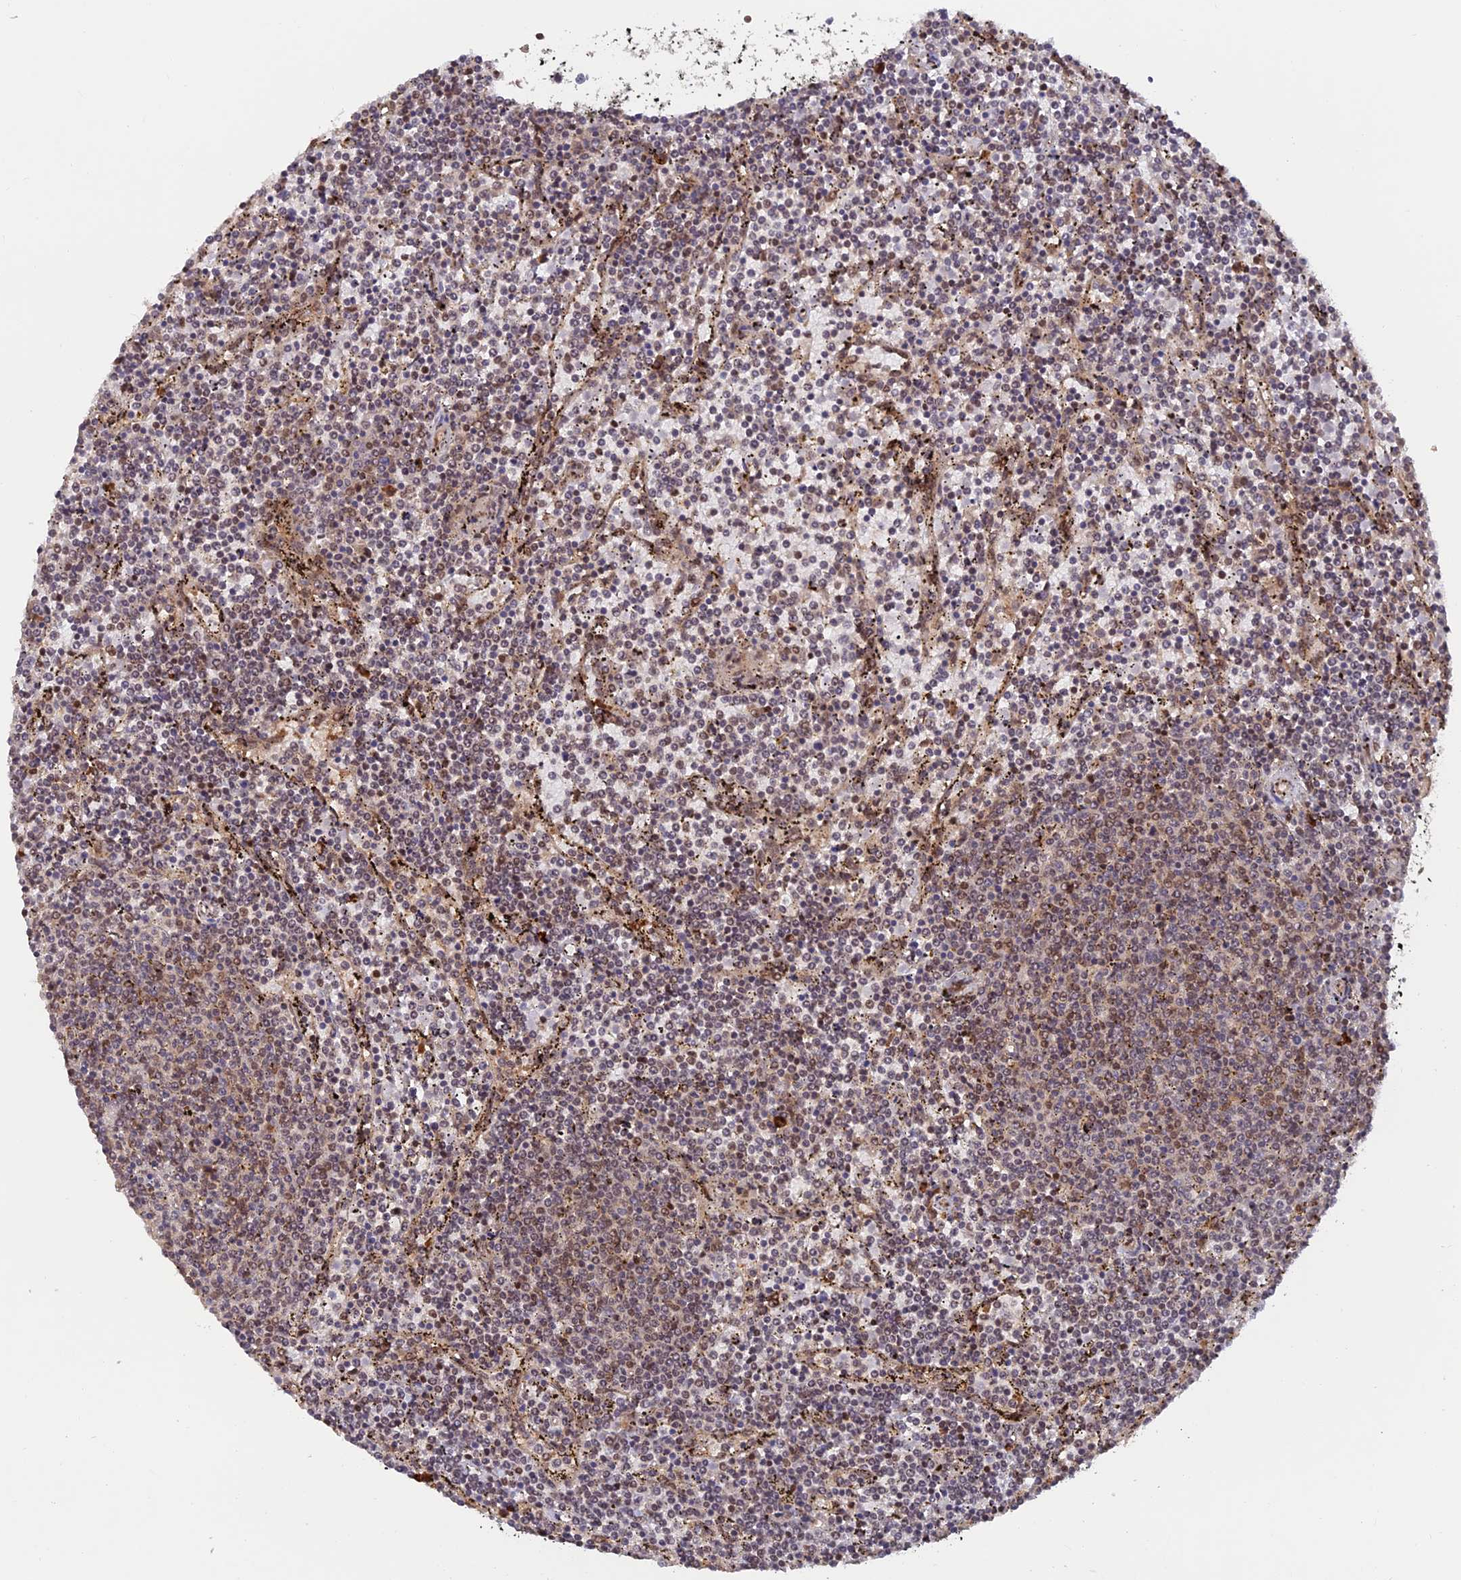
{"staining": {"intensity": "weak", "quantity": "25%-75%", "location": "nuclear"}, "tissue": "lymphoma", "cell_type": "Tumor cells", "image_type": "cancer", "snomed": [{"axis": "morphology", "description": "Malignant lymphoma, non-Hodgkin's type, Low grade"}, {"axis": "topography", "description": "Spleen"}], "caption": "Weak nuclear protein expression is present in approximately 25%-75% of tumor cells in lymphoma. The staining was performed using DAB to visualize the protein expression in brown, while the nuclei were stained in blue with hematoxylin (Magnification: 20x).", "gene": "ZNF565", "patient": {"sex": "female", "age": 50}}